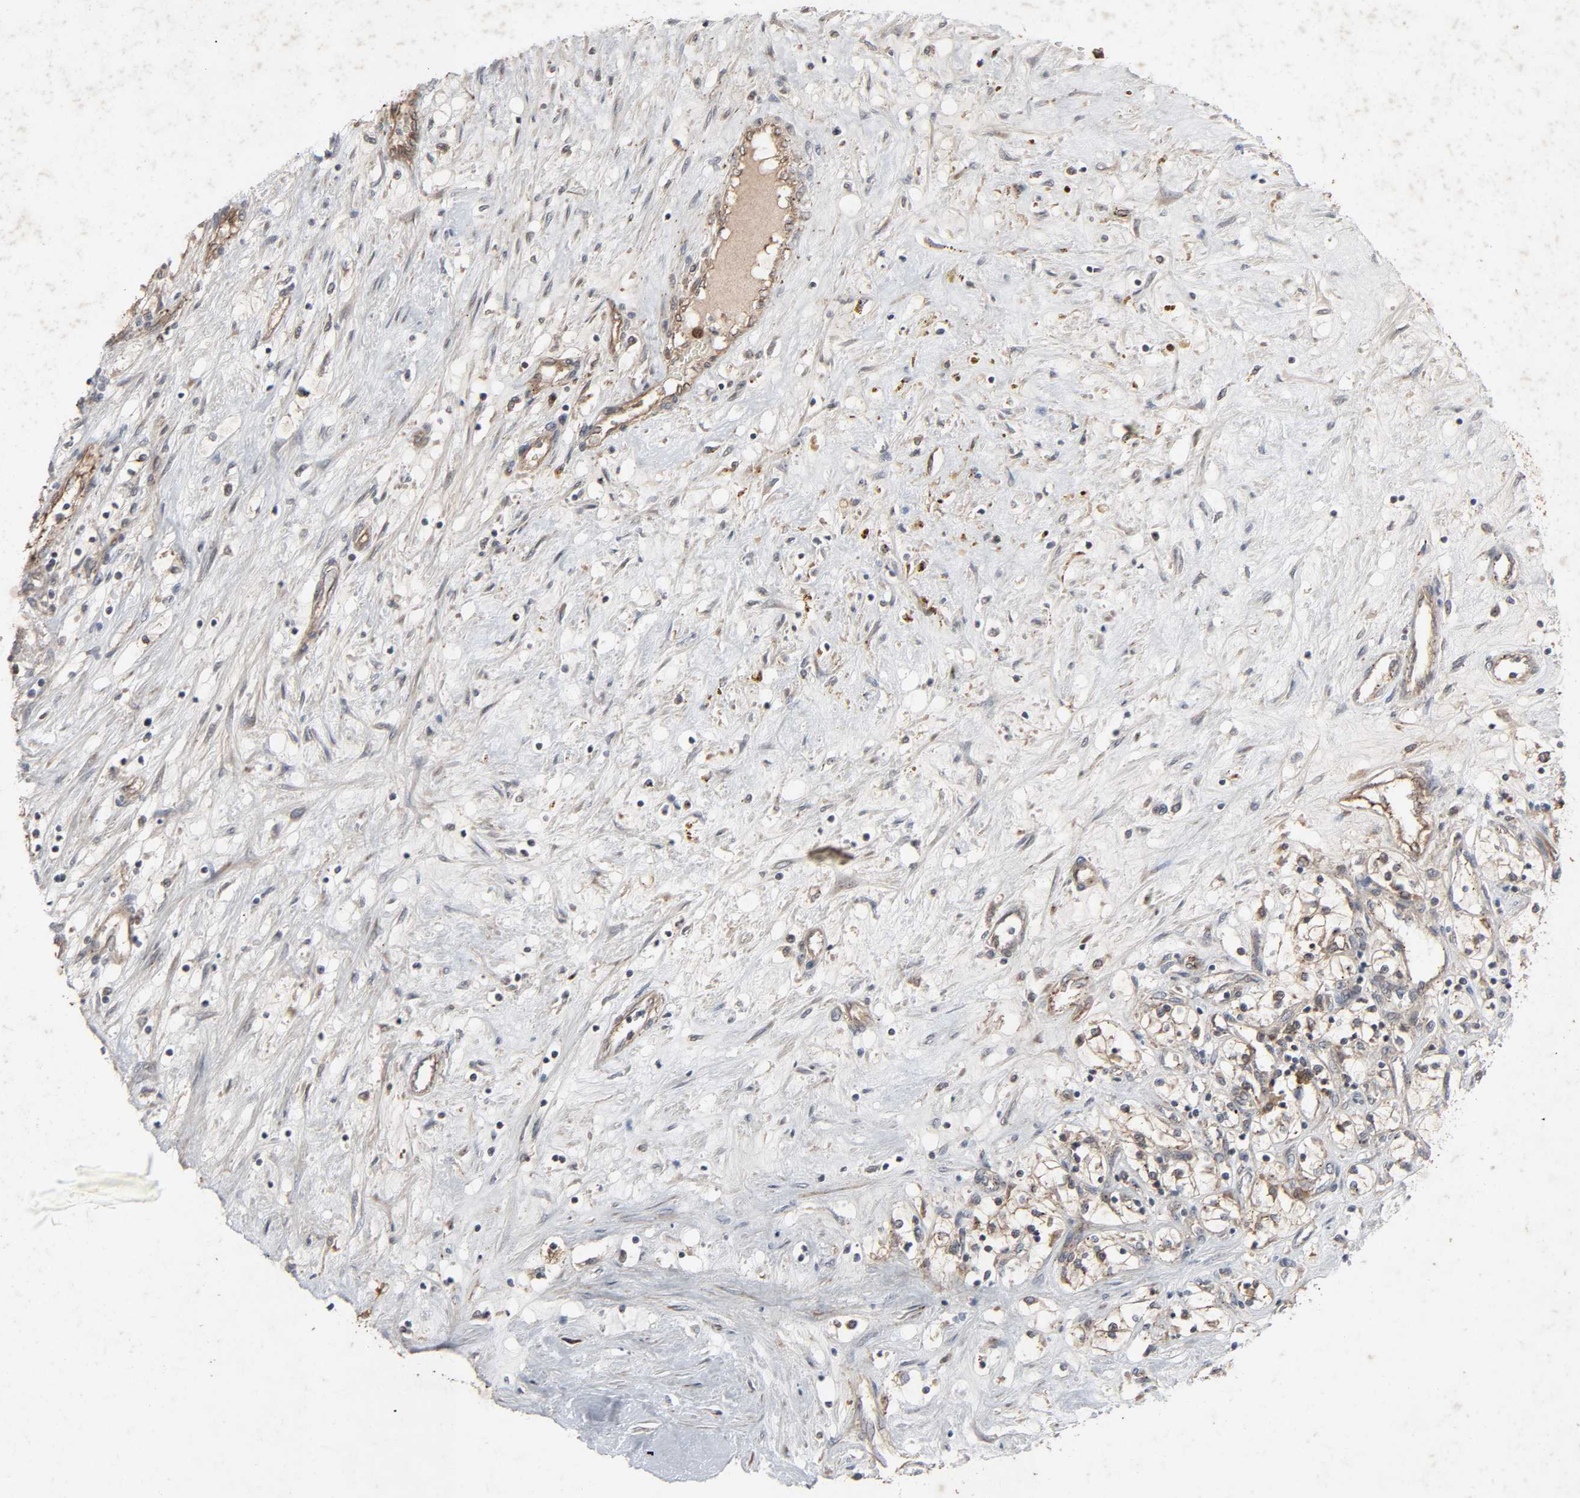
{"staining": {"intensity": "weak", "quantity": "25%-75%", "location": "cytoplasmic/membranous"}, "tissue": "renal cancer", "cell_type": "Tumor cells", "image_type": "cancer", "snomed": [{"axis": "morphology", "description": "Adenocarcinoma, NOS"}, {"axis": "topography", "description": "Kidney"}], "caption": "There is low levels of weak cytoplasmic/membranous expression in tumor cells of renal adenocarcinoma, as demonstrated by immunohistochemical staining (brown color).", "gene": "ADCY4", "patient": {"sex": "male", "age": 68}}